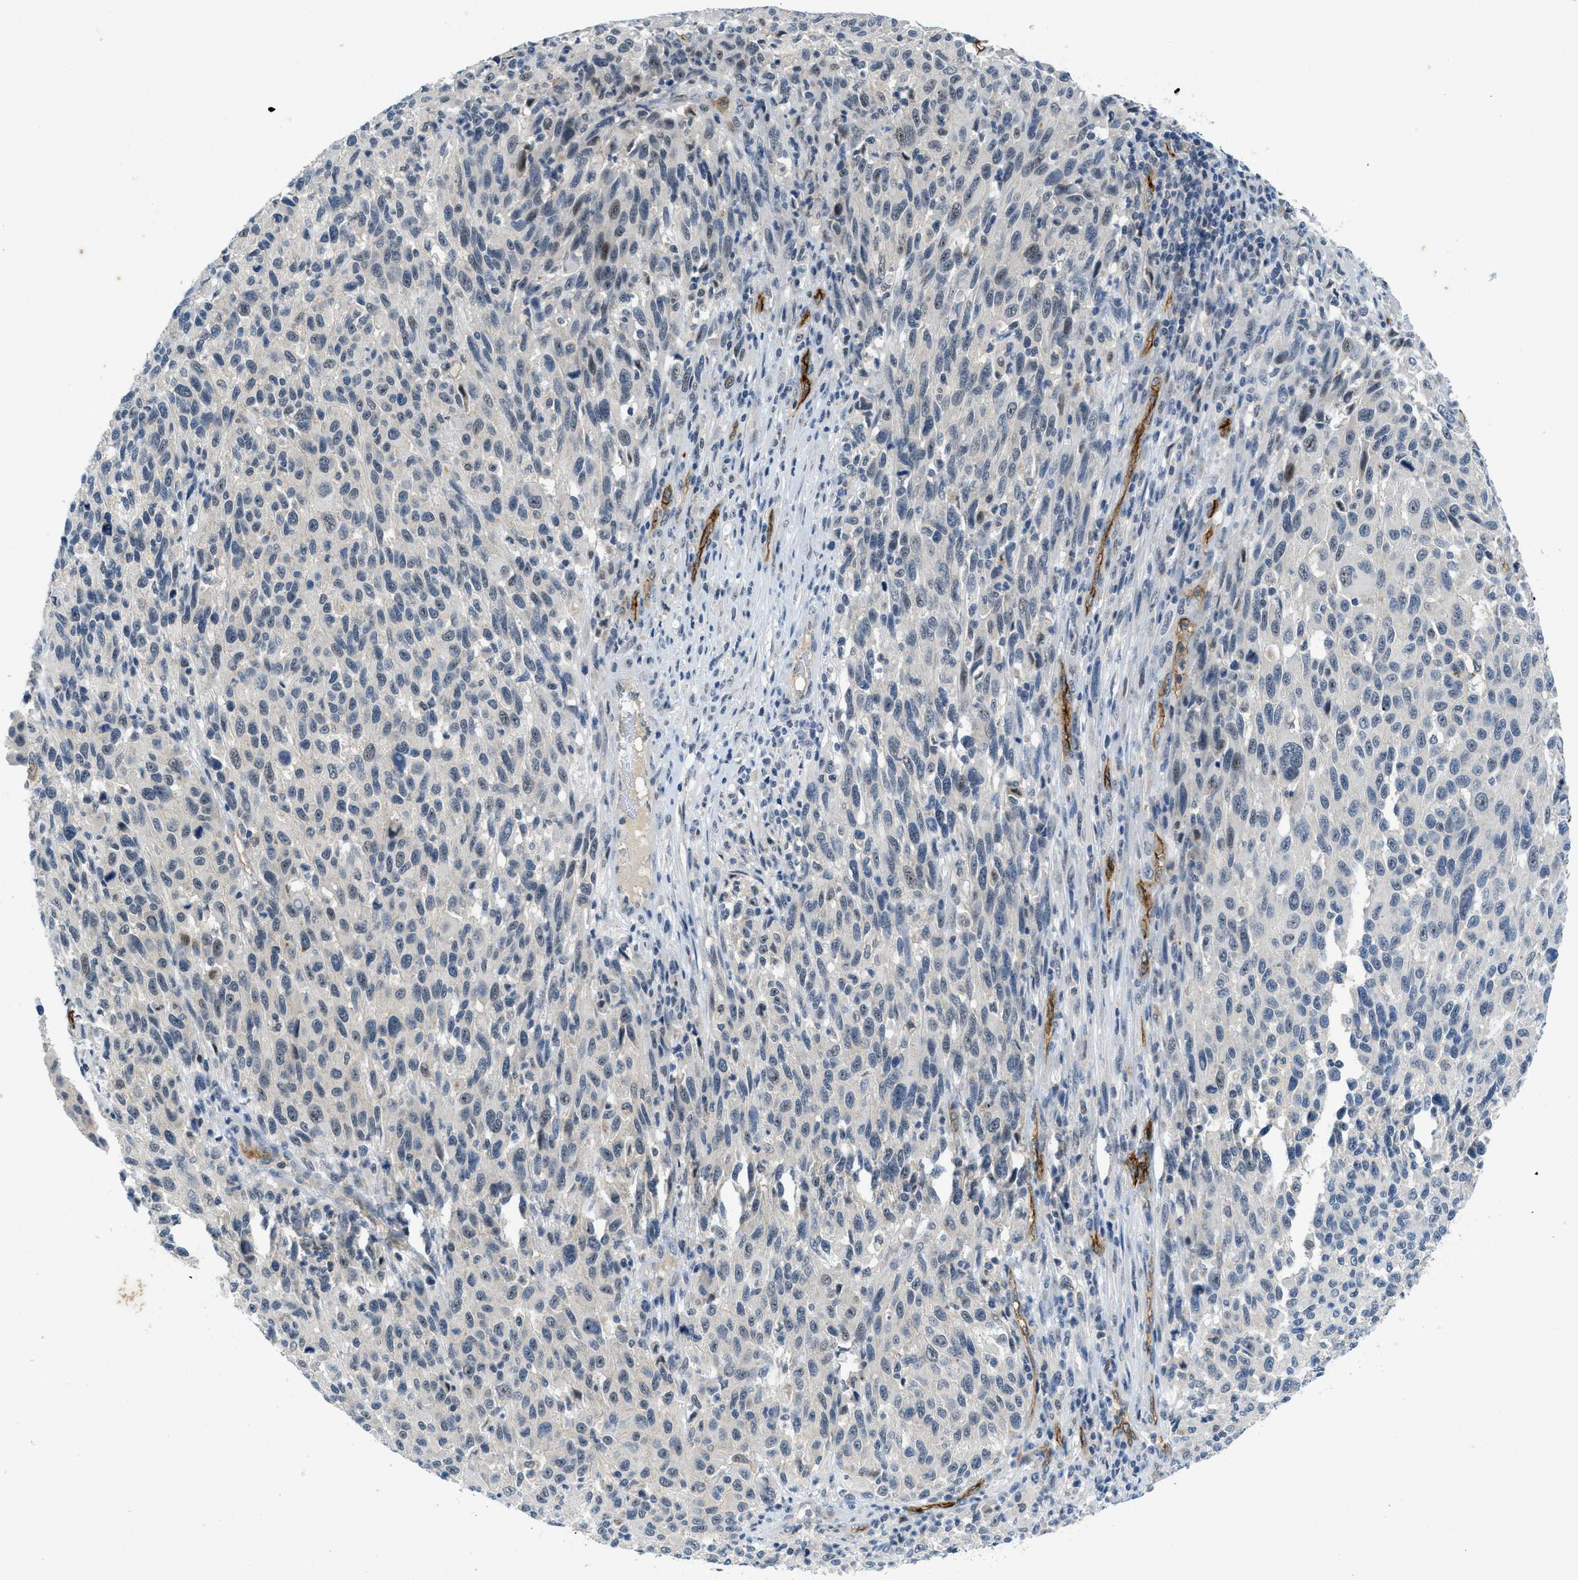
{"staining": {"intensity": "negative", "quantity": "none", "location": "none"}, "tissue": "melanoma", "cell_type": "Tumor cells", "image_type": "cancer", "snomed": [{"axis": "morphology", "description": "Malignant melanoma, Metastatic site"}, {"axis": "topography", "description": "Lymph node"}], "caption": "Immunohistochemical staining of human melanoma exhibits no significant expression in tumor cells. The staining is performed using DAB brown chromogen with nuclei counter-stained in using hematoxylin.", "gene": "SLCO2A1", "patient": {"sex": "male", "age": 61}}